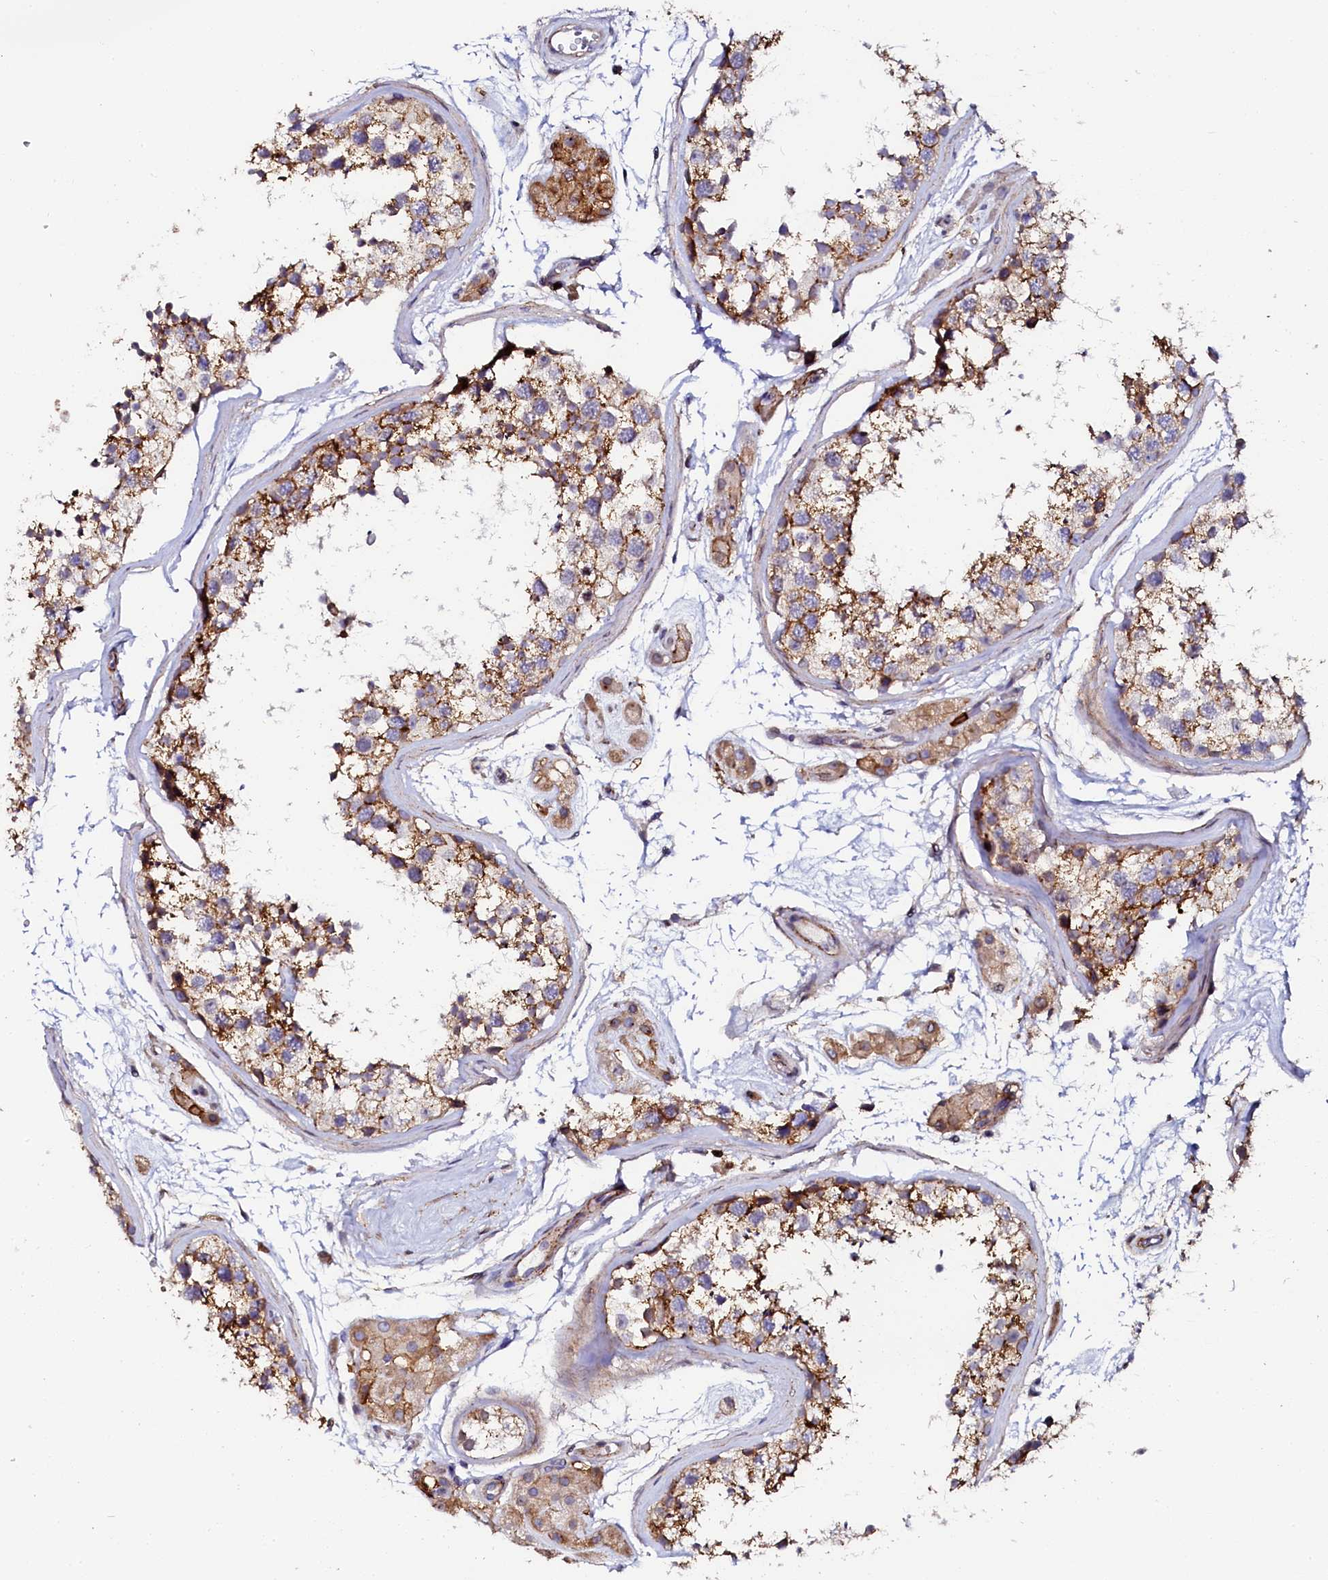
{"staining": {"intensity": "strong", "quantity": ">75%", "location": "cytoplasmic/membranous"}, "tissue": "testis", "cell_type": "Cells in seminiferous ducts", "image_type": "normal", "snomed": [{"axis": "morphology", "description": "Normal tissue, NOS"}, {"axis": "topography", "description": "Testis"}], "caption": "Testis stained with DAB IHC displays high levels of strong cytoplasmic/membranous positivity in approximately >75% of cells in seminiferous ducts. (DAB (3,3'-diaminobenzidine) IHC, brown staining for protein, blue staining for nuclei).", "gene": "AAAS", "patient": {"sex": "male", "age": 56}}